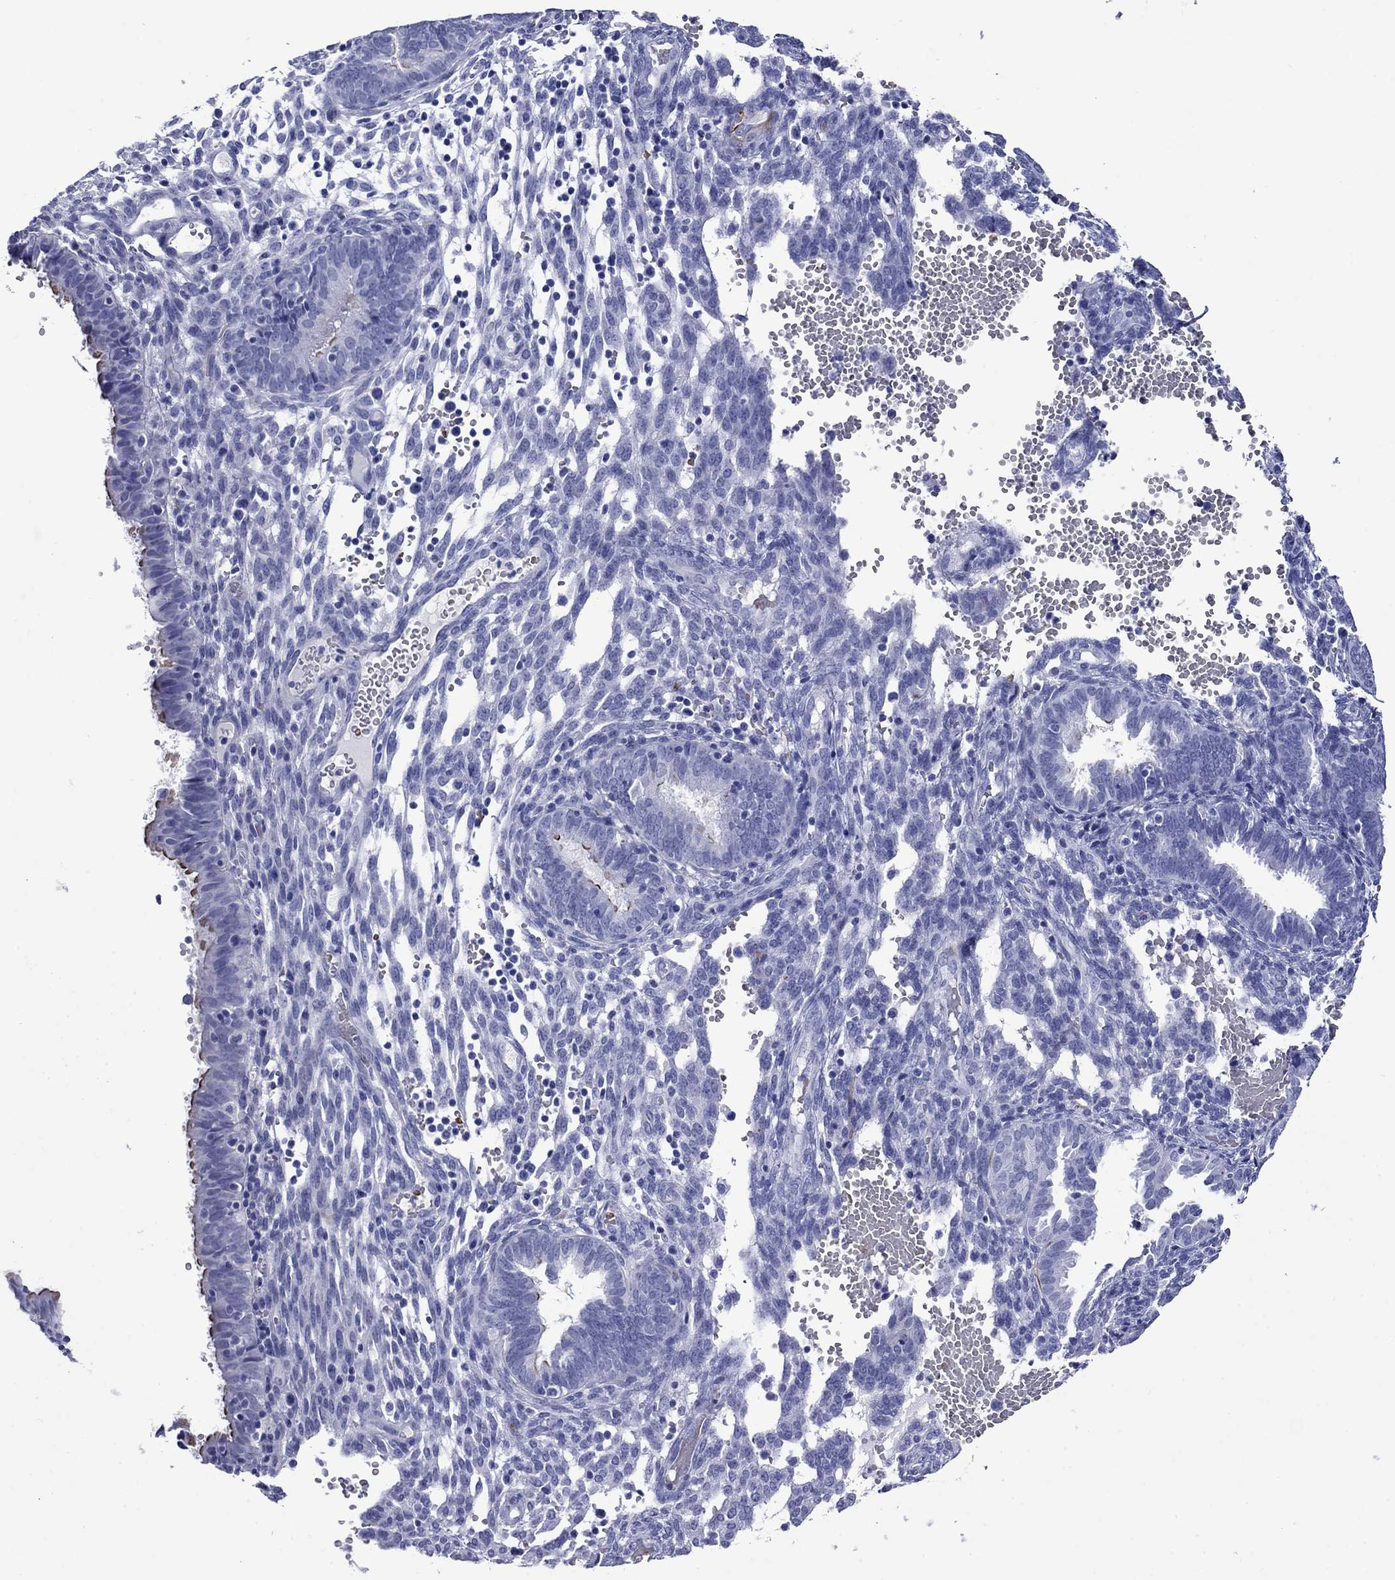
{"staining": {"intensity": "negative", "quantity": "none", "location": "none"}, "tissue": "endometrium", "cell_type": "Cells in endometrial stroma", "image_type": "normal", "snomed": [{"axis": "morphology", "description": "Normal tissue, NOS"}, {"axis": "topography", "description": "Endometrium"}], "caption": "Immunohistochemistry (IHC) of benign endometrium reveals no staining in cells in endometrial stroma. The staining is performed using DAB (3,3'-diaminobenzidine) brown chromogen with nuclei counter-stained in using hematoxylin.", "gene": "ROM1", "patient": {"sex": "female", "age": 42}}